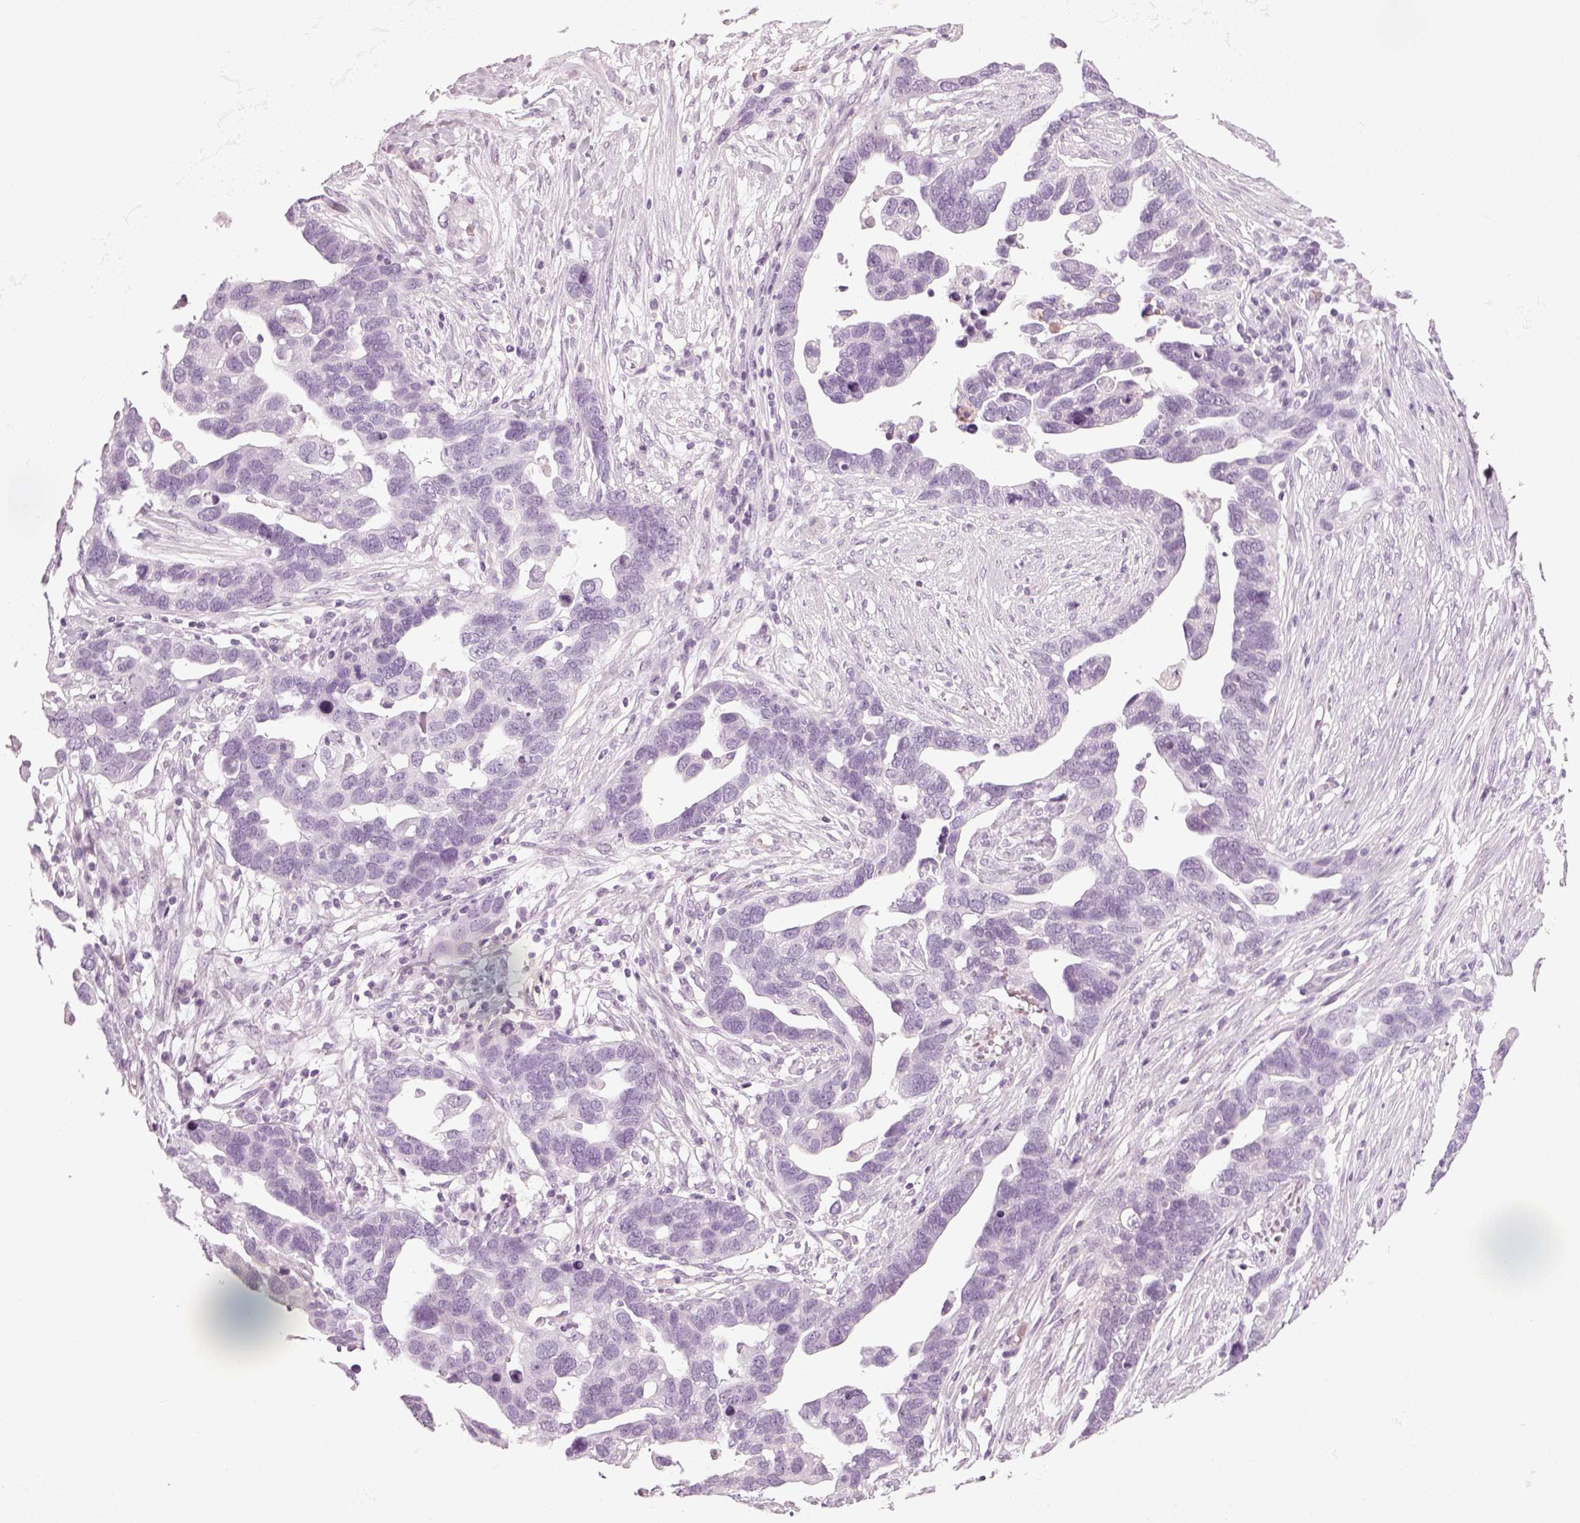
{"staining": {"intensity": "negative", "quantity": "none", "location": "none"}, "tissue": "ovarian cancer", "cell_type": "Tumor cells", "image_type": "cancer", "snomed": [{"axis": "morphology", "description": "Cystadenocarcinoma, serous, NOS"}, {"axis": "topography", "description": "Ovary"}], "caption": "IHC of ovarian cancer (serous cystadenocarcinoma) exhibits no staining in tumor cells.", "gene": "GAS2L2", "patient": {"sex": "female", "age": 54}}